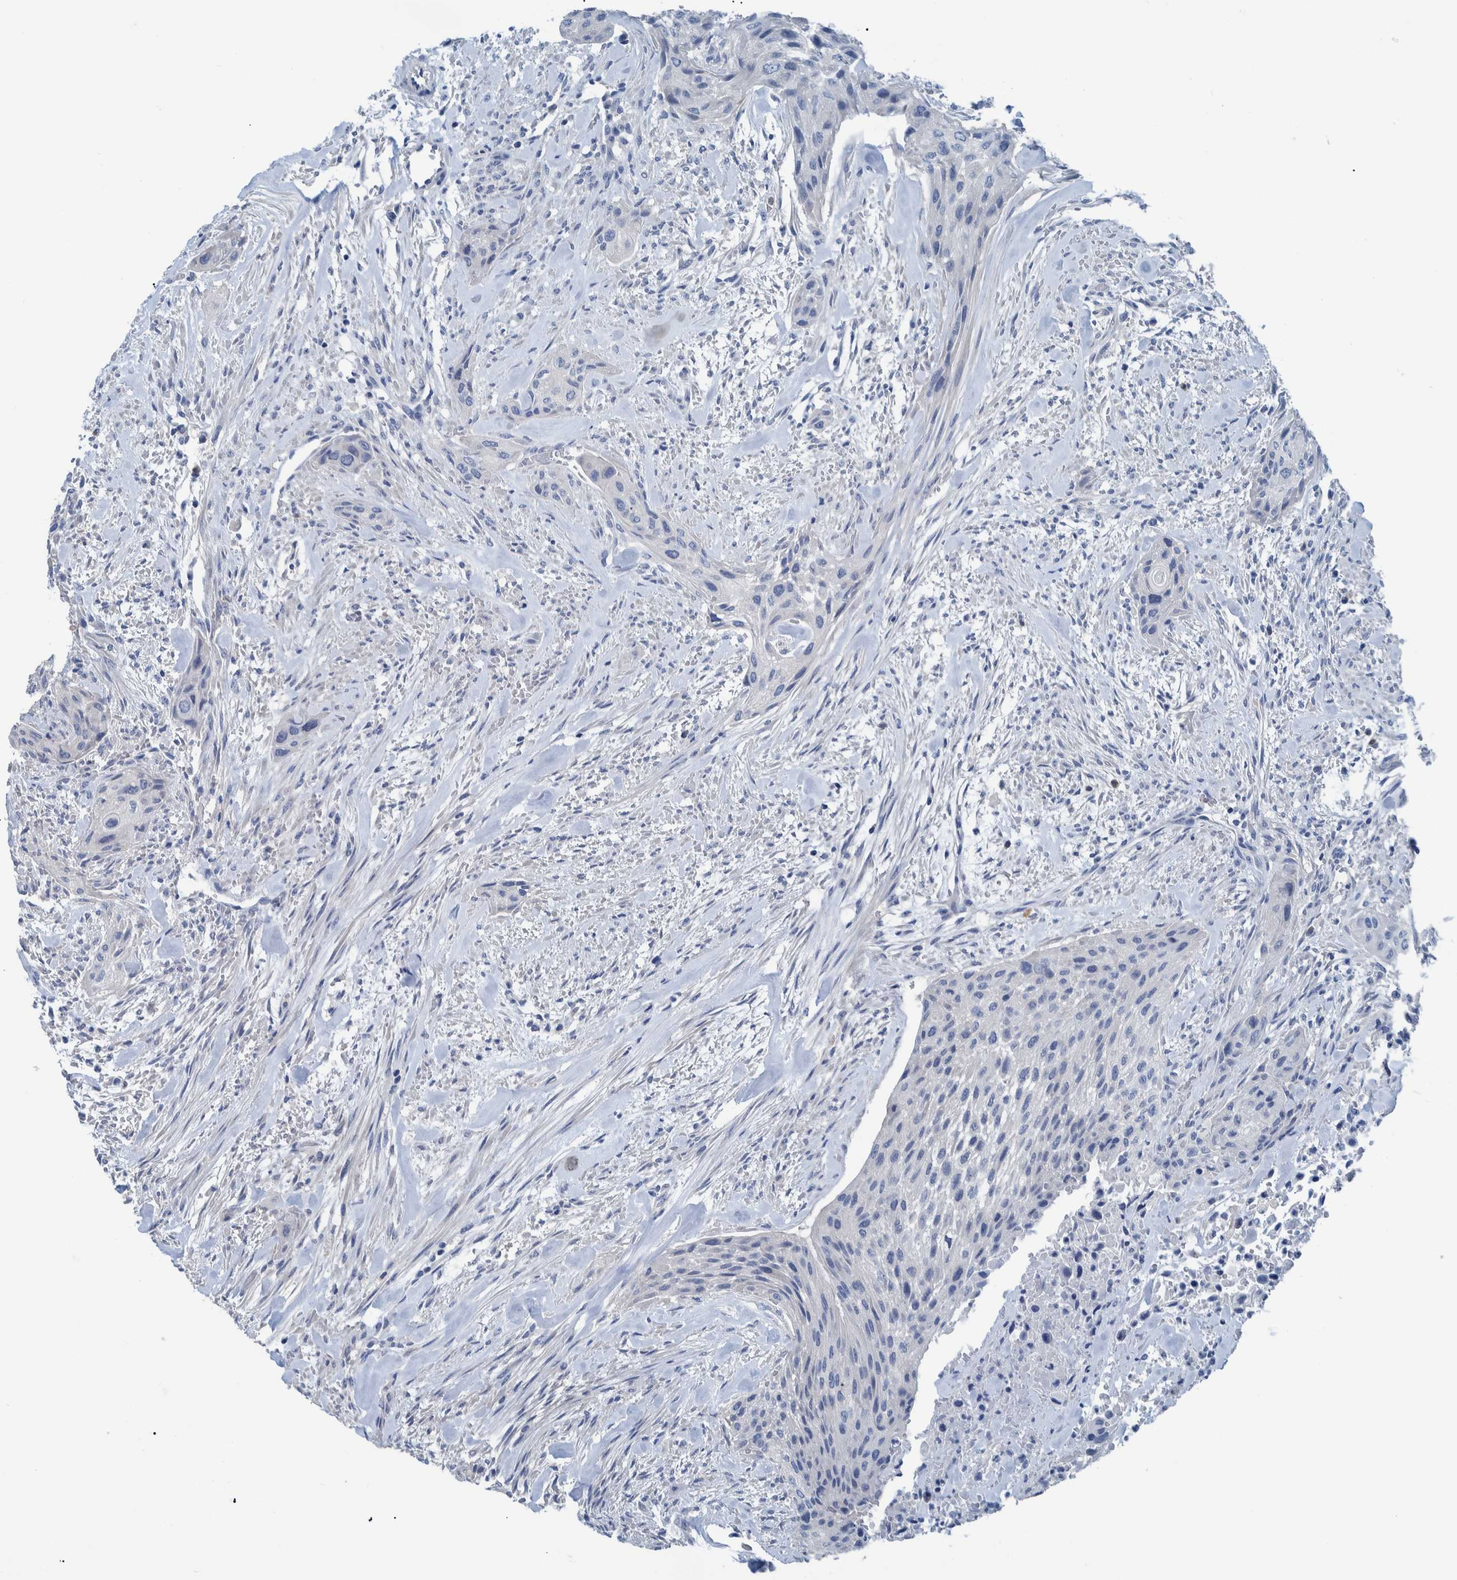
{"staining": {"intensity": "negative", "quantity": "none", "location": "none"}, "tissue": "urothelial cancer", "cell_type": "Tumor cells", "image_type": "cancer", "snomed": [{"axis": "morphology", "description": "Urothelial carcinoma, Low grade"}, {"axis": "morphology", "description": "Urothelial carcinoma, High grade"}, {"axis": "topography", "description": "Urinary bladder"}], "caption": "Human urothelial carcinoma (low-grade) stained for a protein using IHC reveals no expression in tumor cells.", "gene": "IDO1", "patient": {"sex": "male", "age": 35}}